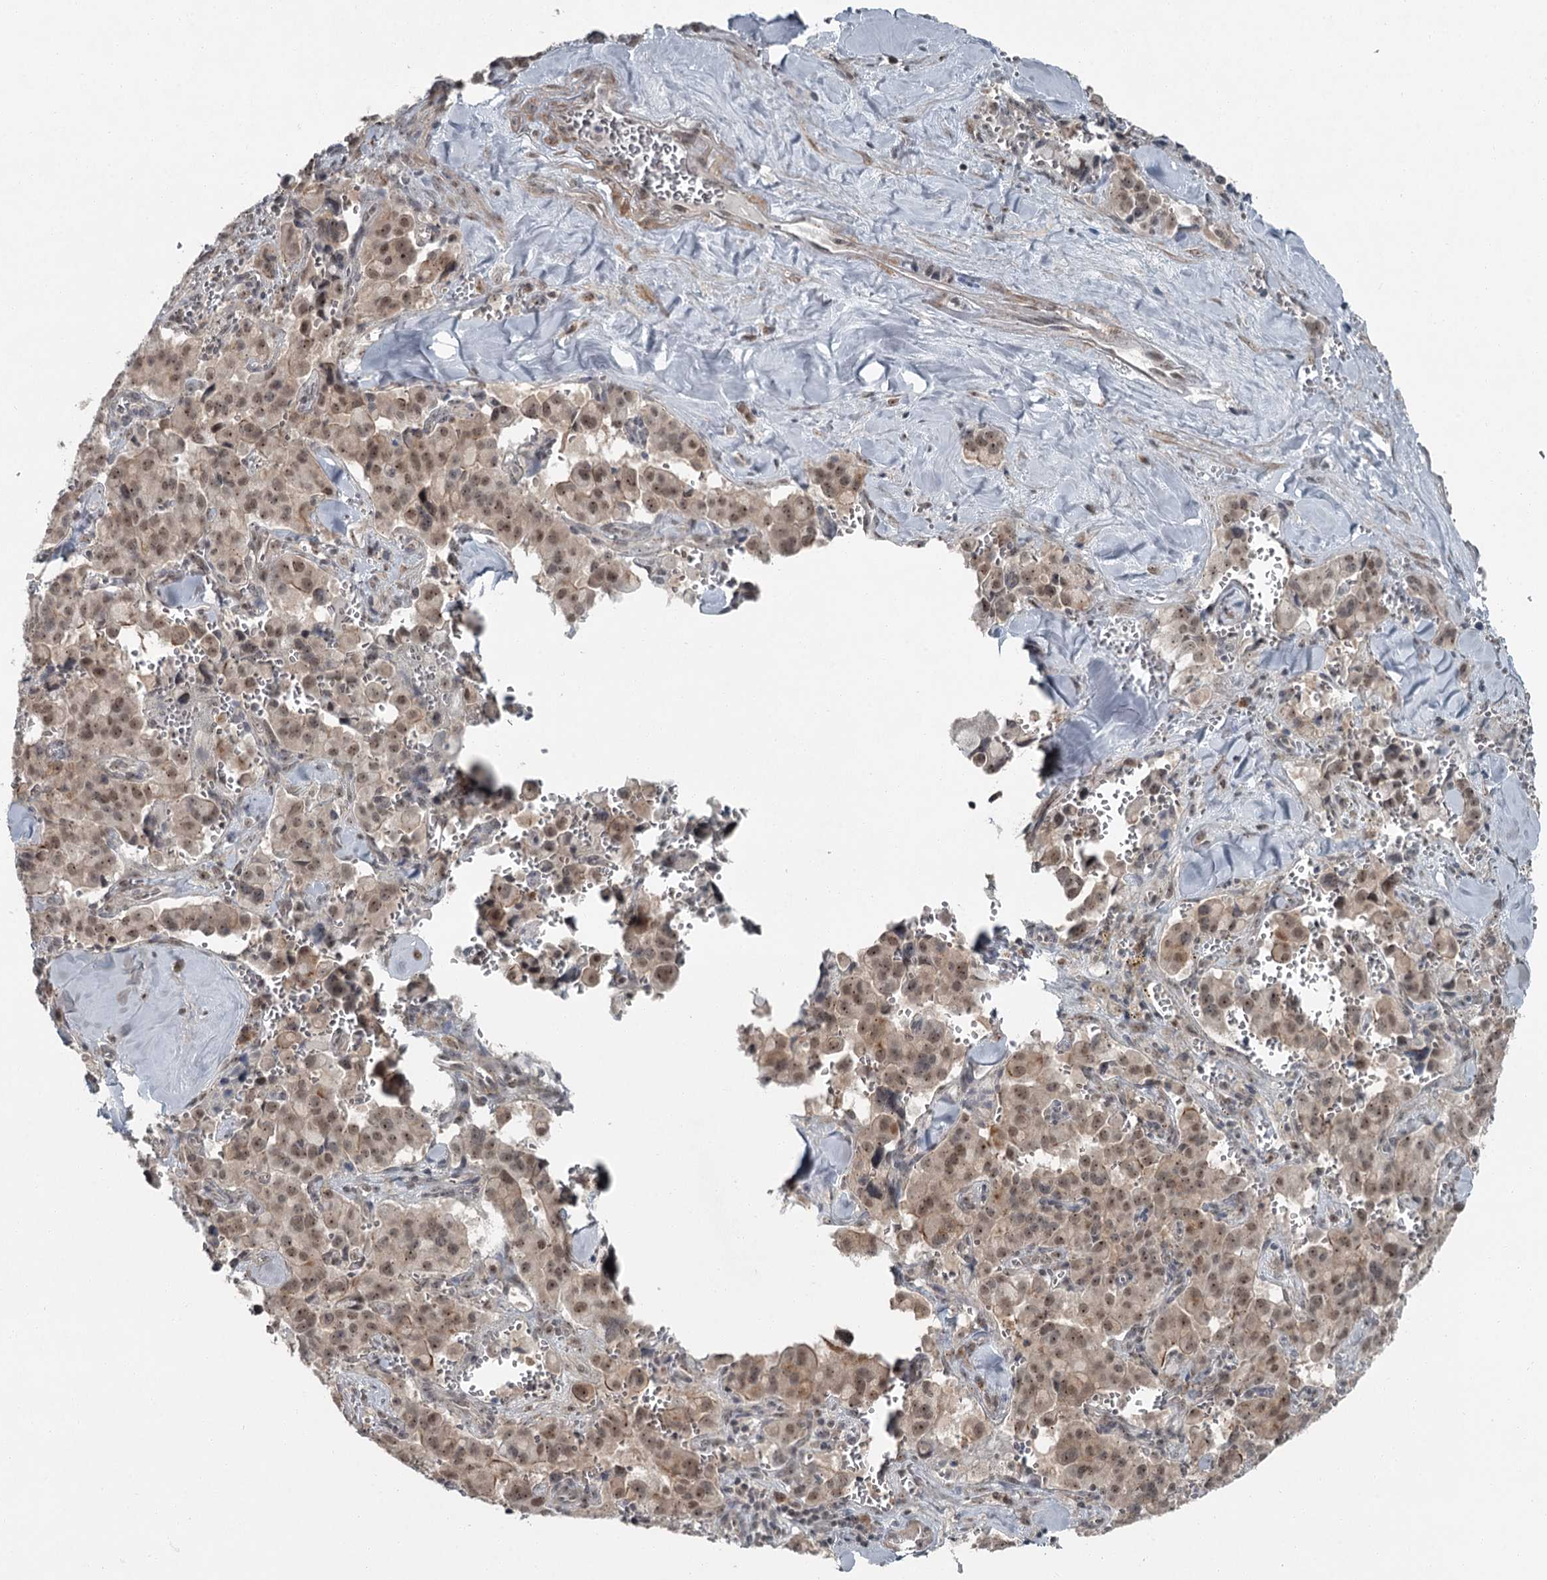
{"staining": {"intensity": "weak", "quantity": "25%-75%", "location": "nuclear"}, "tissue": "pancreatic cancer", "cell_type": "Tumor cells", "image_type": "cancer", "snomed": [{"axis": "morphology", "description": "Adenocarcinoma, NOS"}, {"axis": "topography", "description": "Pancreas"}], "caption": "Protein staining exhibits weak nuclear positivity in about 25%-75% of tumor cells in pancreatic cancer.", "gene": "EXOSC1", "patient": {"sex": "male", "age": 65}}